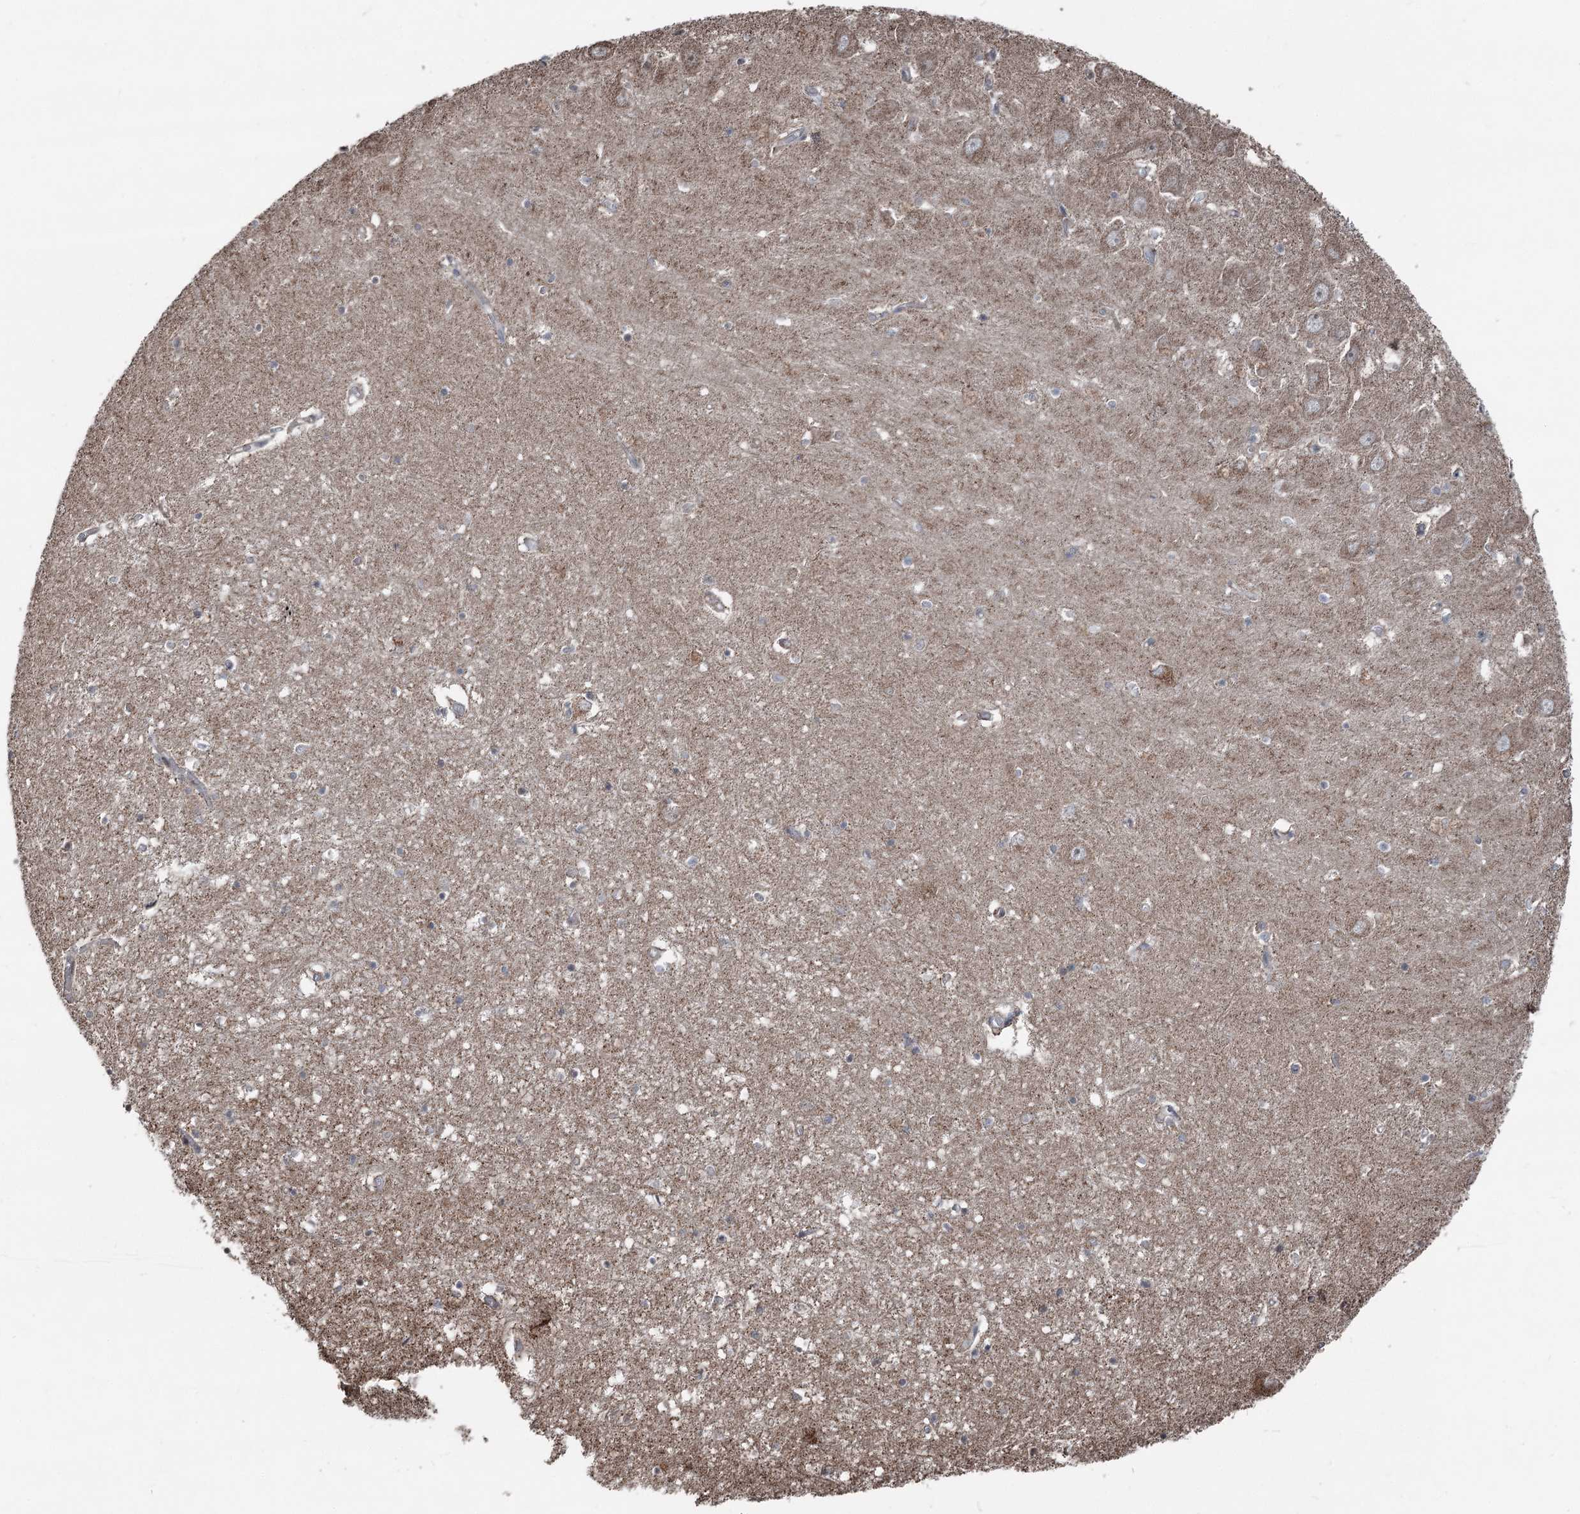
{"staining": {"intensity": "negative", "quantity": "none", "location": "none"}, "tissue": "hippocampus", "cell_type": "Glial cells", "image_type": "normal", "snomed": [{"axis": "morphology", "description": "Normal tissue, NOS"}, {"axis": "topography", "description": "Hippocampus"}], "caption": "This is a micrograph of IHC staining of normal hippocampus, which shows no staining in glial cells.", "gene": "UCN3", "patient": {"sex": "male", "age": 70}}